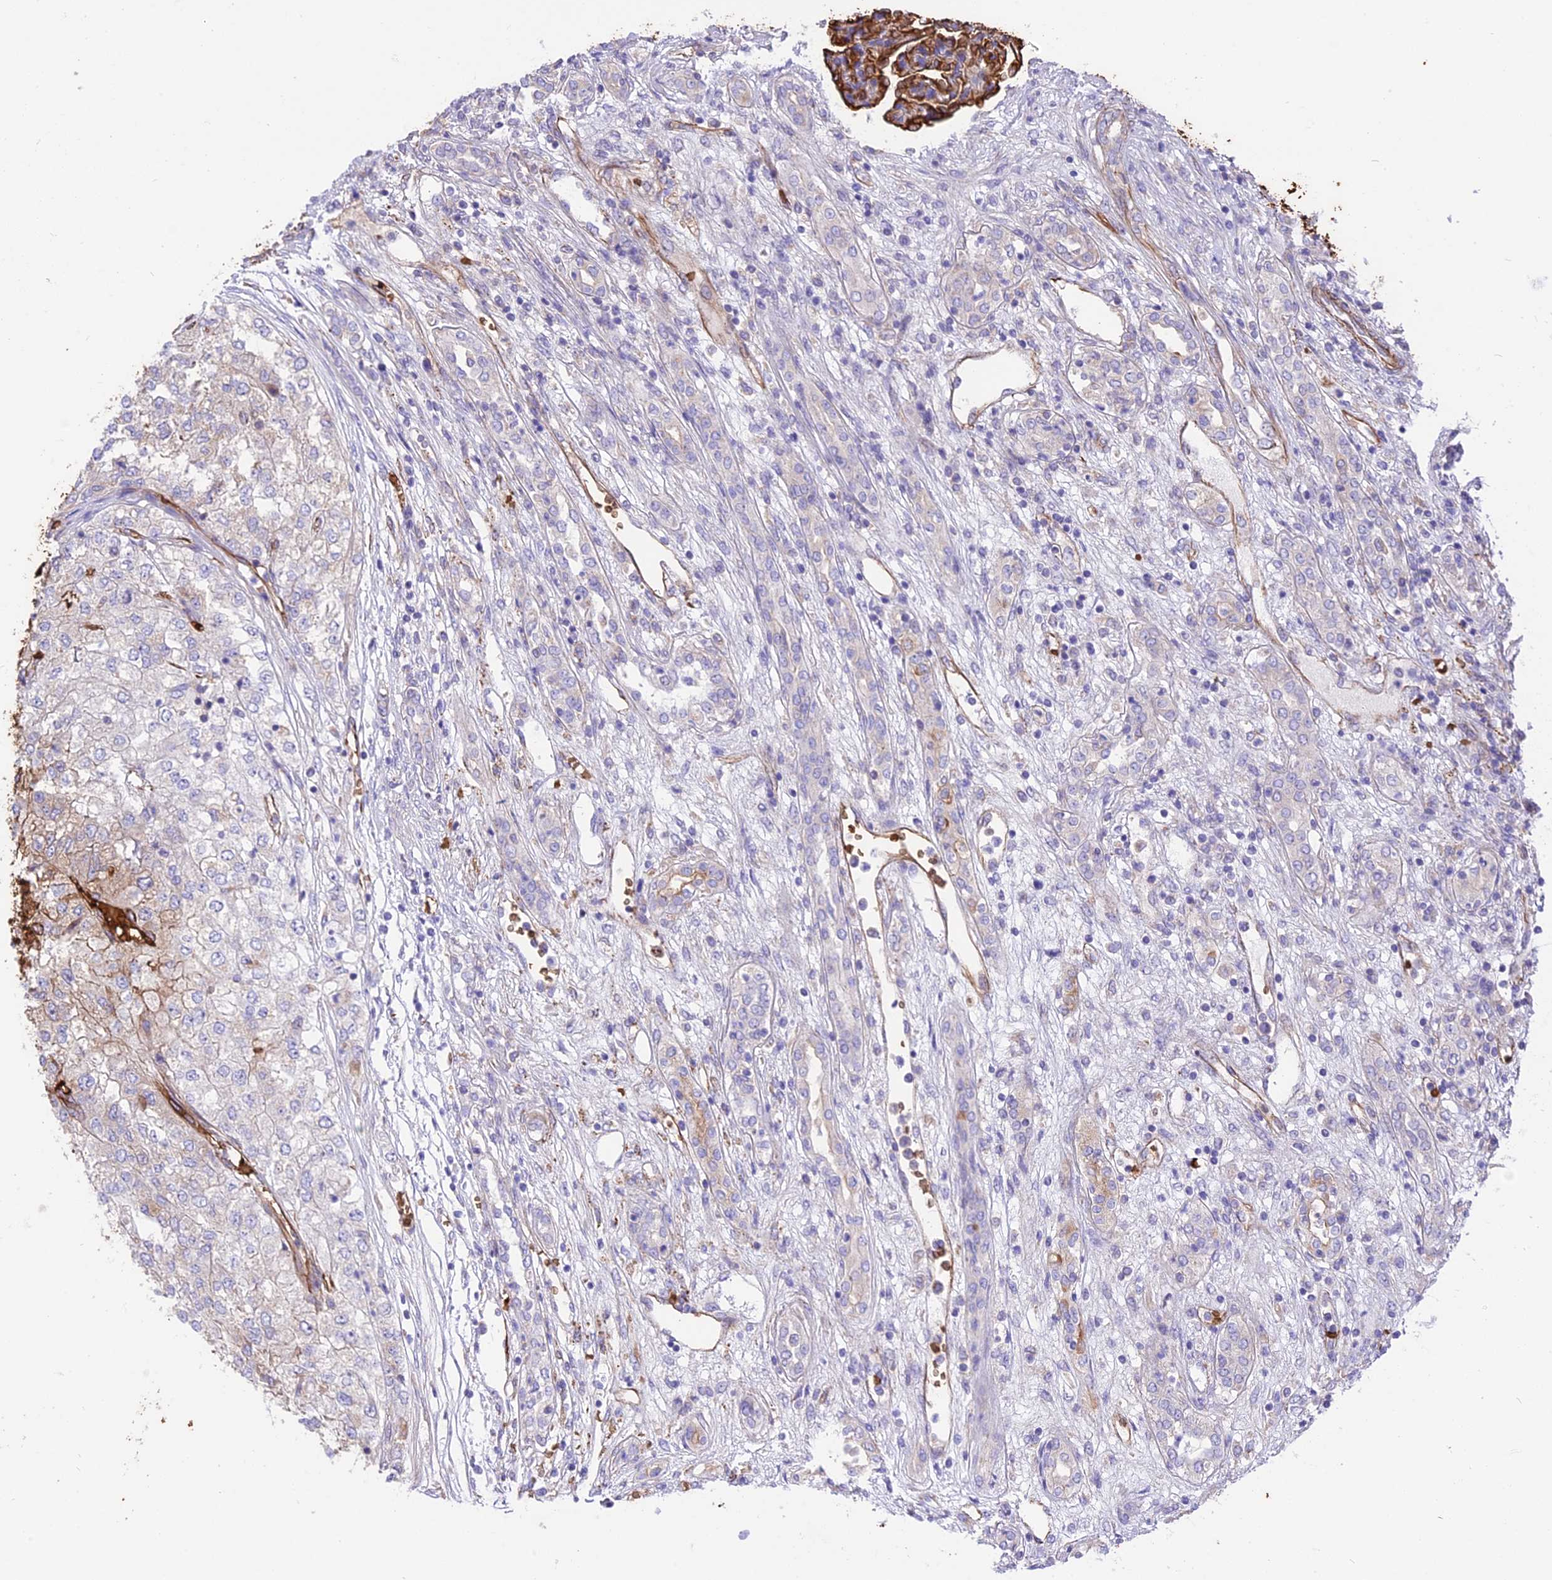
{"staining": {"intensity": "negative", "quantity": "none", "location": "none"}, "tissue": "renal cancer", "cell_type": "Tumor cells", "image_type": "cancer", "snomed": [{"axis": "morphology", "description": "Adenocarcinoma, NOS"}, {"axis": "topography", "description": "Kidney"}], "caption": "Renal cancer (adenocarcinoma) stained for a protein using immunohistochemistry (IHC) demonstrates no positivity tumor cells.", "gene": "TTC4", "patient": {"sex": "female", "age": 54}}